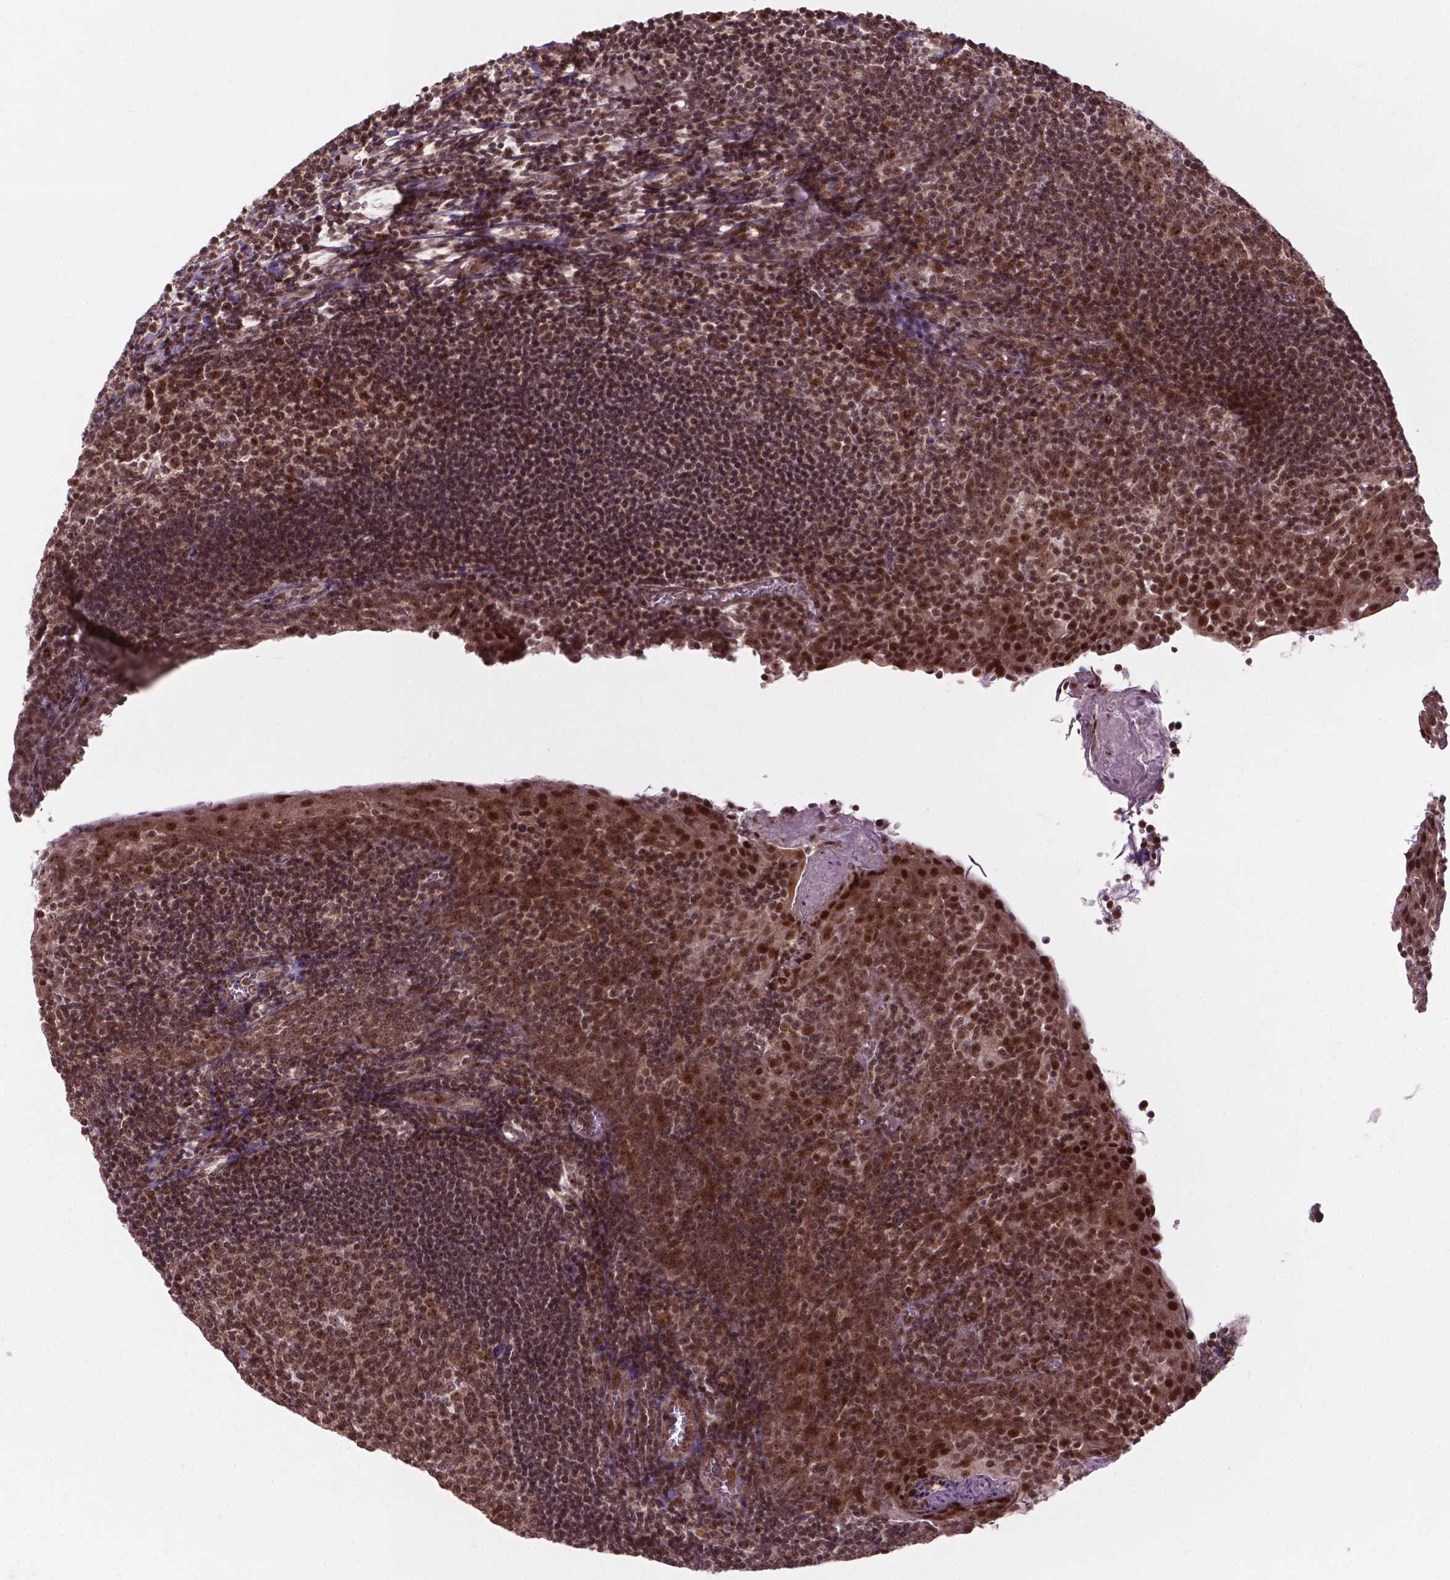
{"staining": {"intensity": "moderate", "quantity": ">75%", "location": "nuclear"}, "tissue": "lymph node", "cell_type": "Germinal center cells", "image_type": "normal", "snomed": [{"axis": "morphology", "description": "Normal tissue, NOS"}, {"axis": "topography", "description": "Lymph node"}], "caption": "DAB immunohistochemical staining of unremarkable lymph node shows moderate nuclear protein positivity in about >75% of germinal center cells. The staining is performed using DAB brown chromogen to label protein expression. The nuclei are counter-stained blue using hematoxylin.", "gene": "CSNK2A1", "patient": {"sex": "female", "age": 21}}